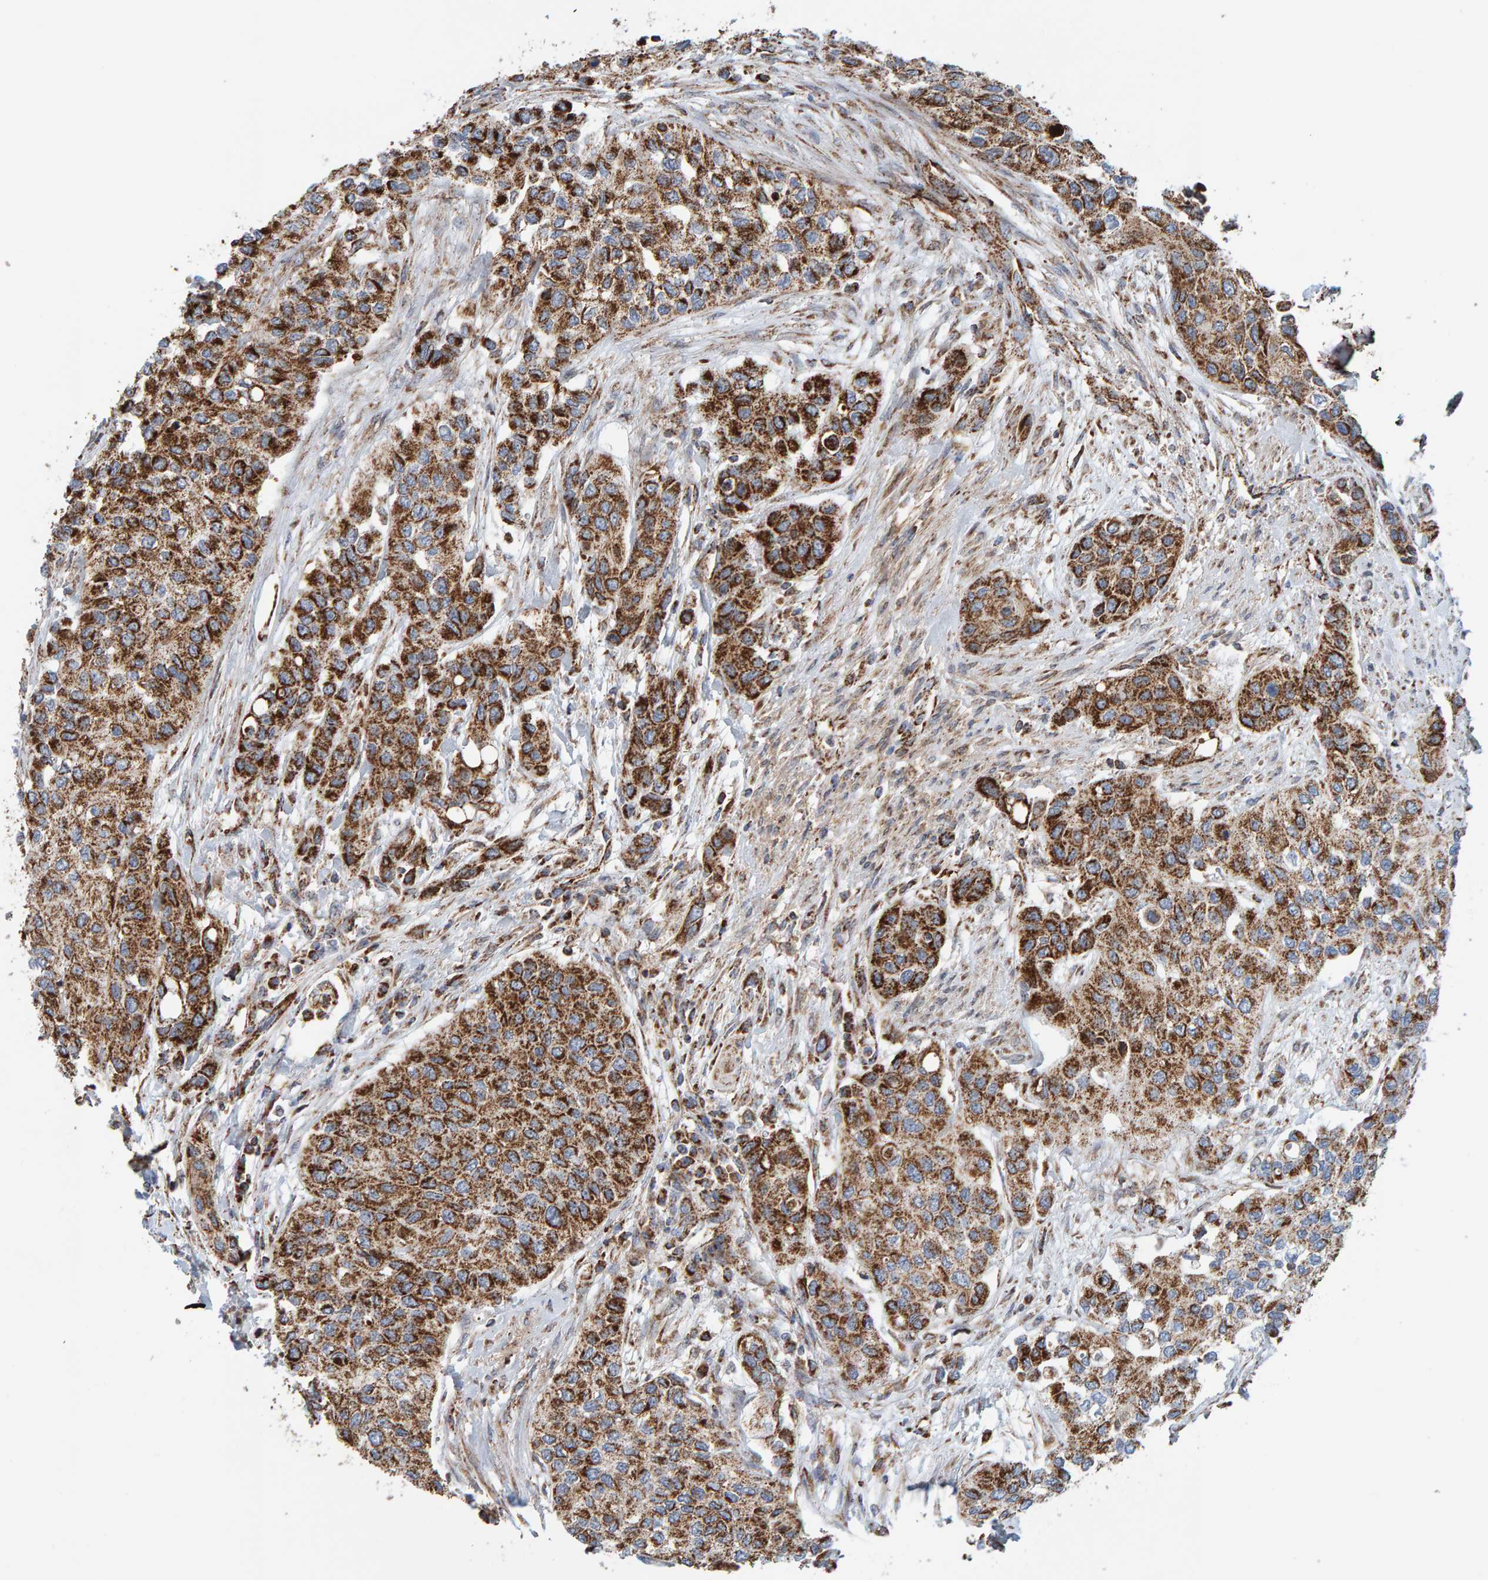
{"staining": {"intensity": "moderate", "quantity": ">75%", "location": "cytoplasmic/membranous"}, "tissue": "urothelial cancer", "cell_type": "Tumor cells", "image_type": "cancer", "snomed": [{"axis": "morphology", "description": "Urothelial carcinoma, High grade"}, {"axis": "topography", "description": "Urinary bladder"}], "caption": "Immunohistochemical staining of human urothelial cancer reveals moderate cytoplasmic/membranous protein staining in about >75% of tumor cells.", "gene": "MRPL45", "patient": {"sex": "female", "age": 56}}